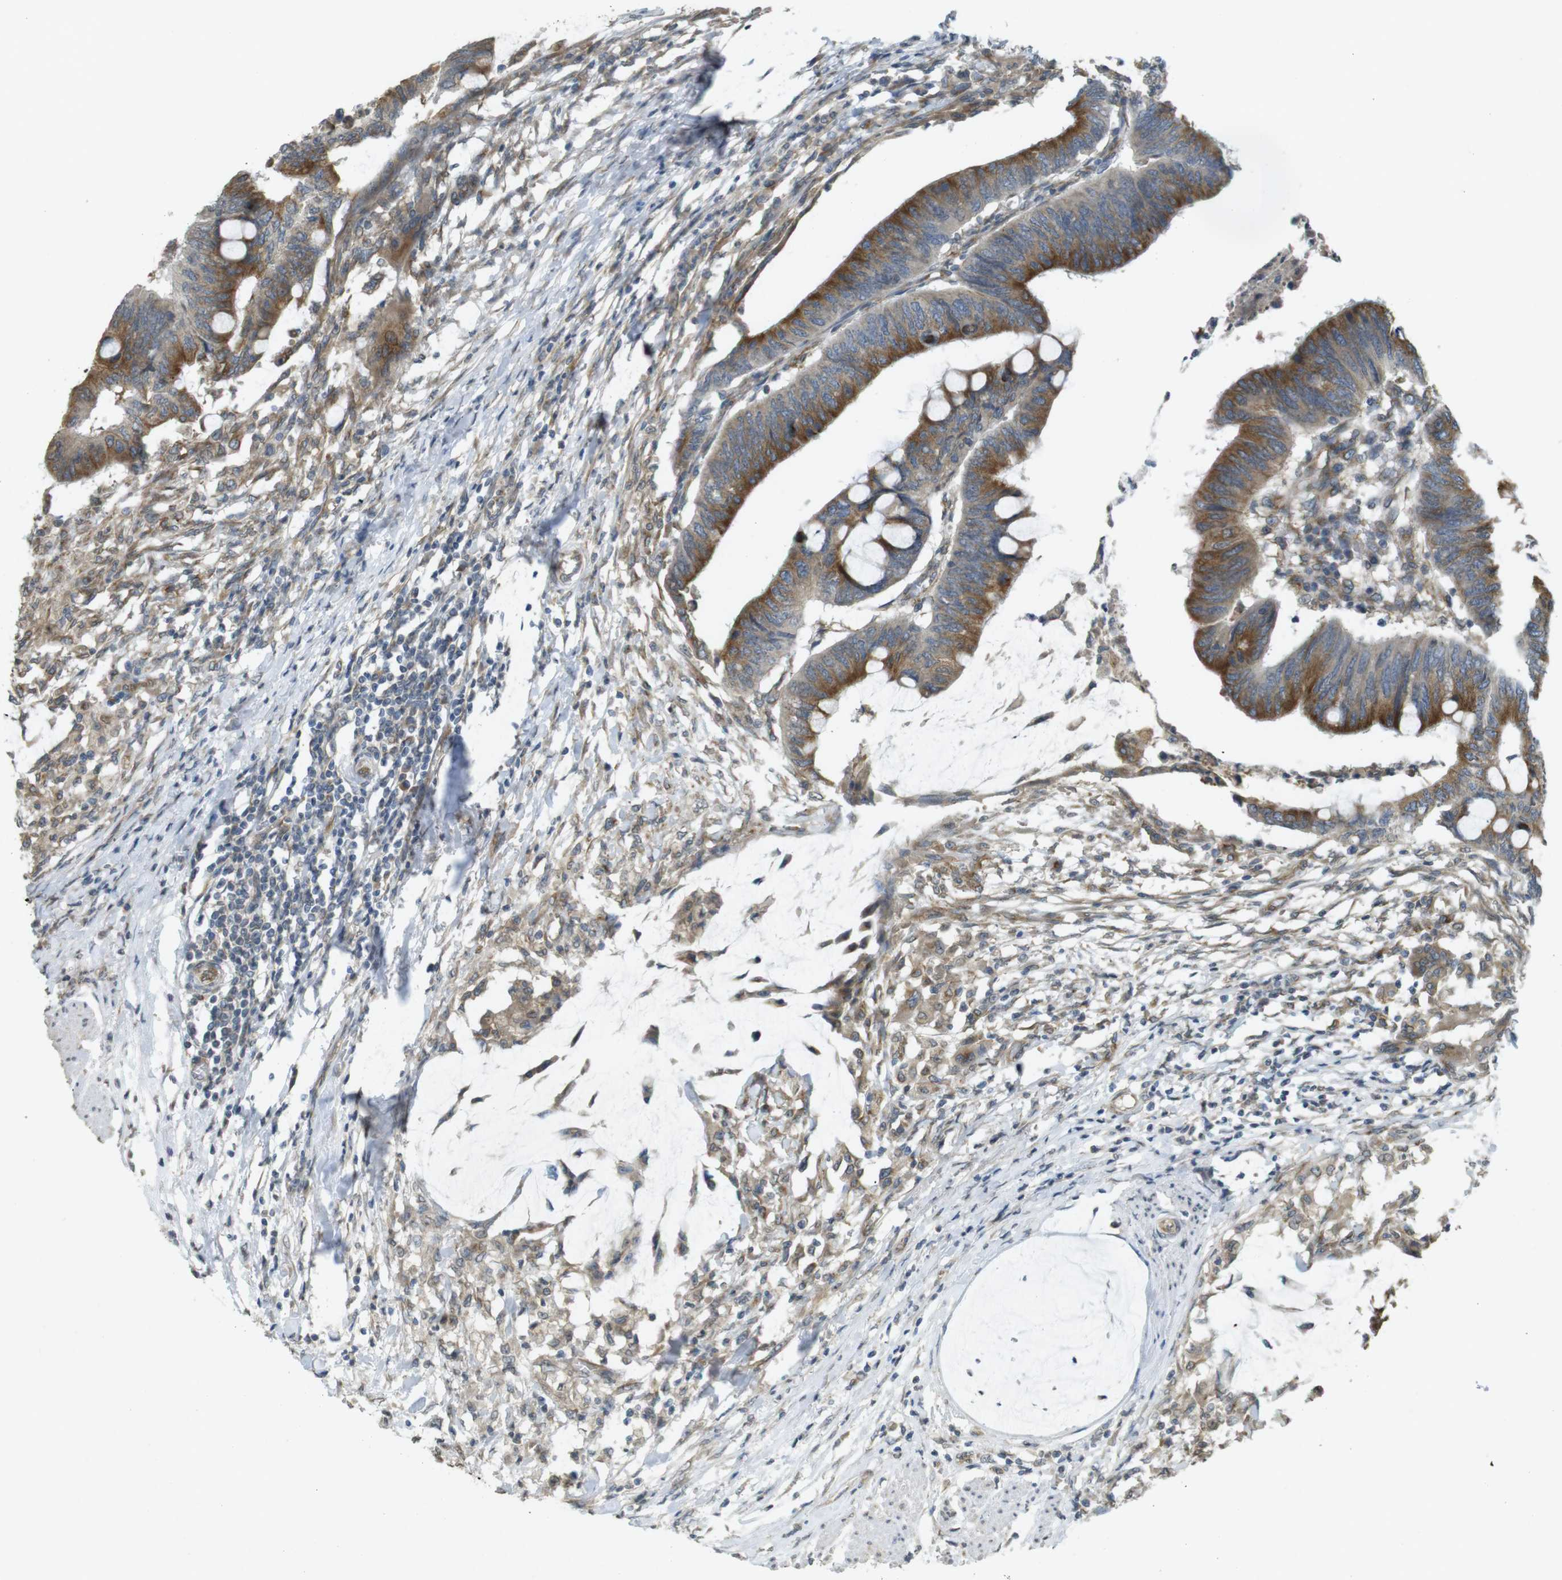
{"staining": {"intensity": "moderate", "quantity": ">75%", "location": "cytoplasmic/membranous"}, "tissue": "colorectal cancer", "cell_type": "Tumor cells", "image_type": "cancer", "snomed": [{"axis": "morphology", "description": "Normal tissue, NOS"}, {"axis": "morphology", "description": "Adenocarcinoma, NOS"}, {"axis": "topography", "description": "Rectum"}, {"axis": "topography", "description": "Peripheral nerve tissue"}], "caption": "Immunohistochemical staining of adenocarcinoma (colorectal) demonstrates medium levels of moderate cytoplasmic/membranous staining in approximately >75% of tumor cells.", "gene": "KIF5B", "patient": {"sex": "male", "age": 92}}